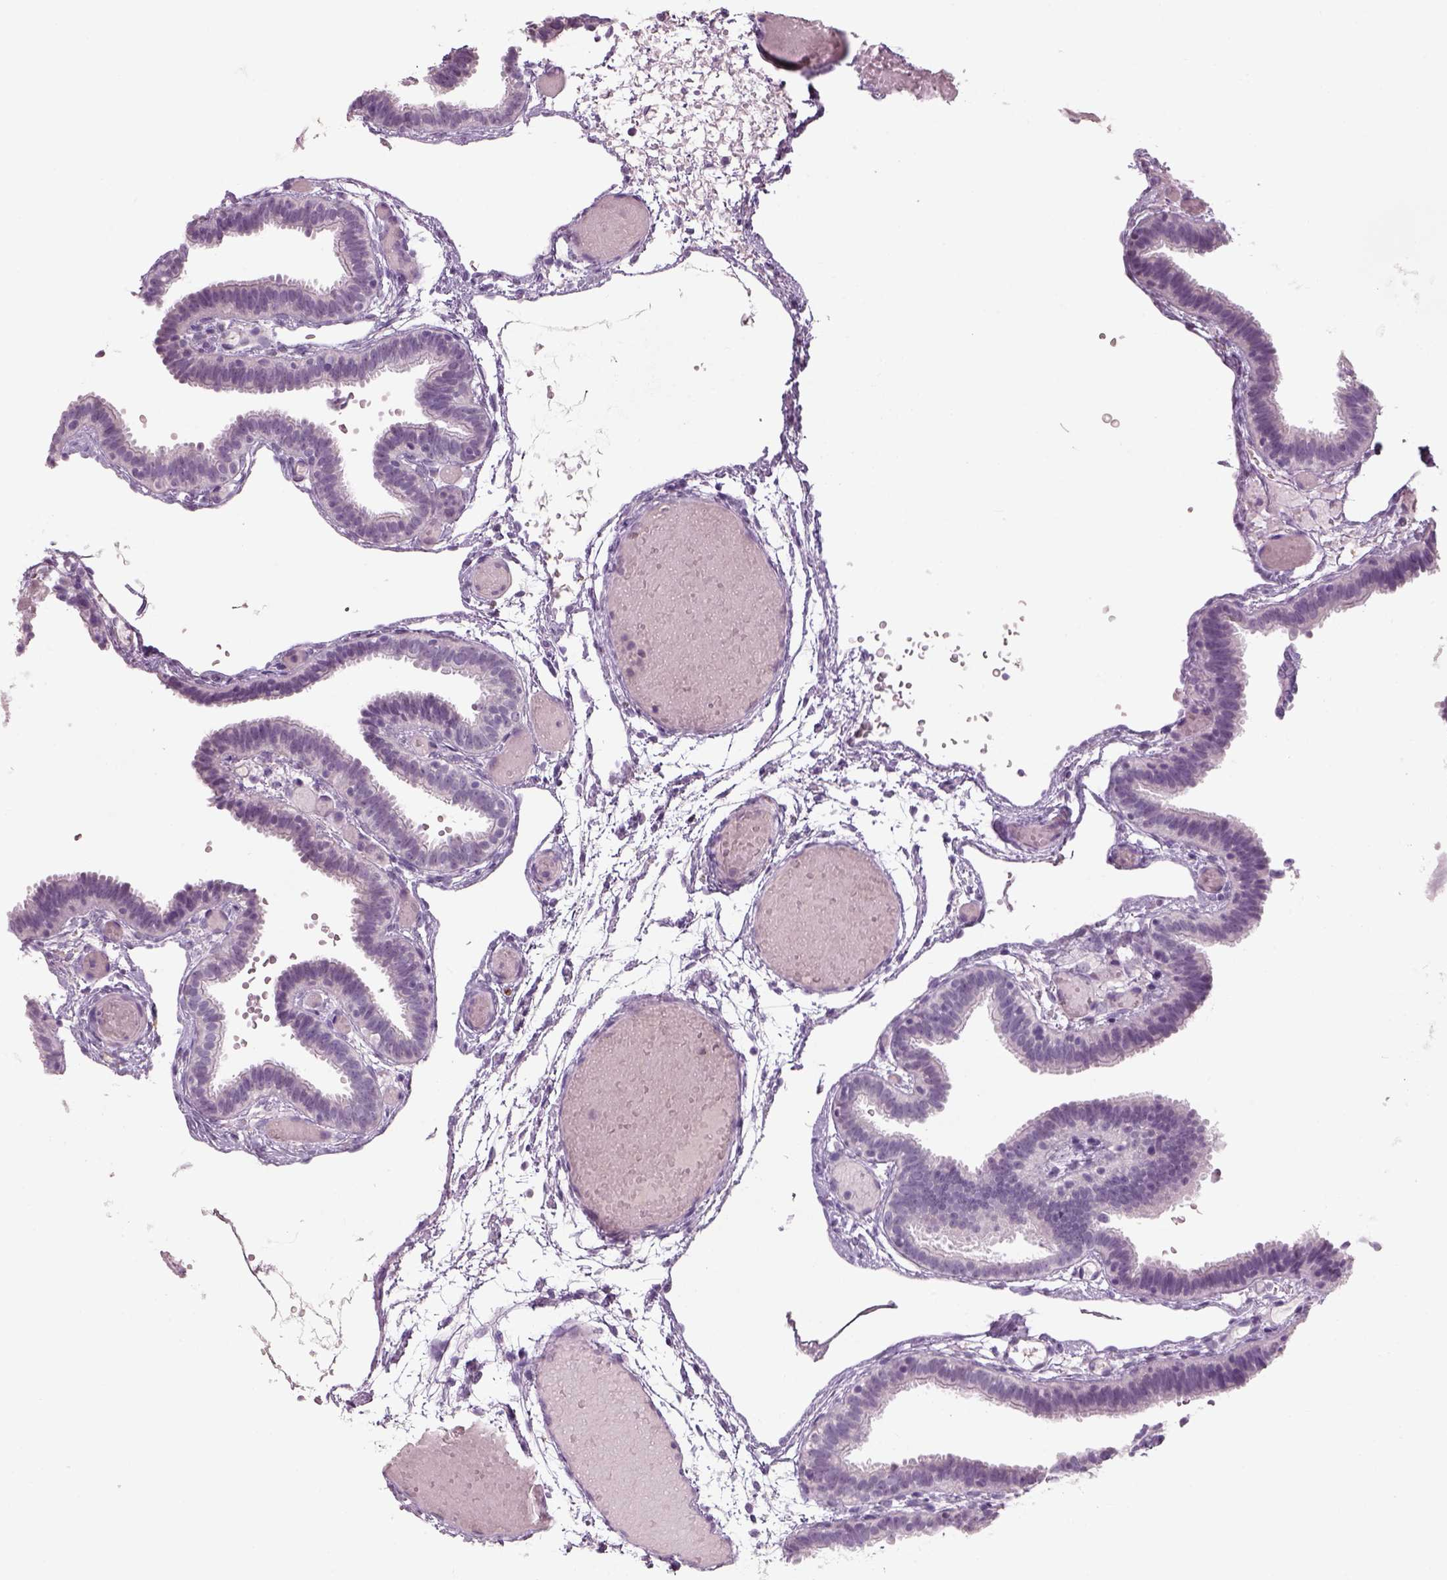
{"staining": {"intensity": "negative", "quantity": "none", "location": "none"}, "tissue": "fallopian tube", "cell_type": "Glandular cells", "image_type": "normal", "snomed": [{"axis": "morphology", "description": "Normal tissue, NOS"}, {"axis": "topography", "description": "Fallopian tube"}], "caption": "Fallopian tube was stained to show a protein in brown. There is no significant staining in glandular cells. (IHC, brightfield microscopy, high magnification).", "gene": "SLC6A2", "patient": {"sex": "female", "age": 37}}